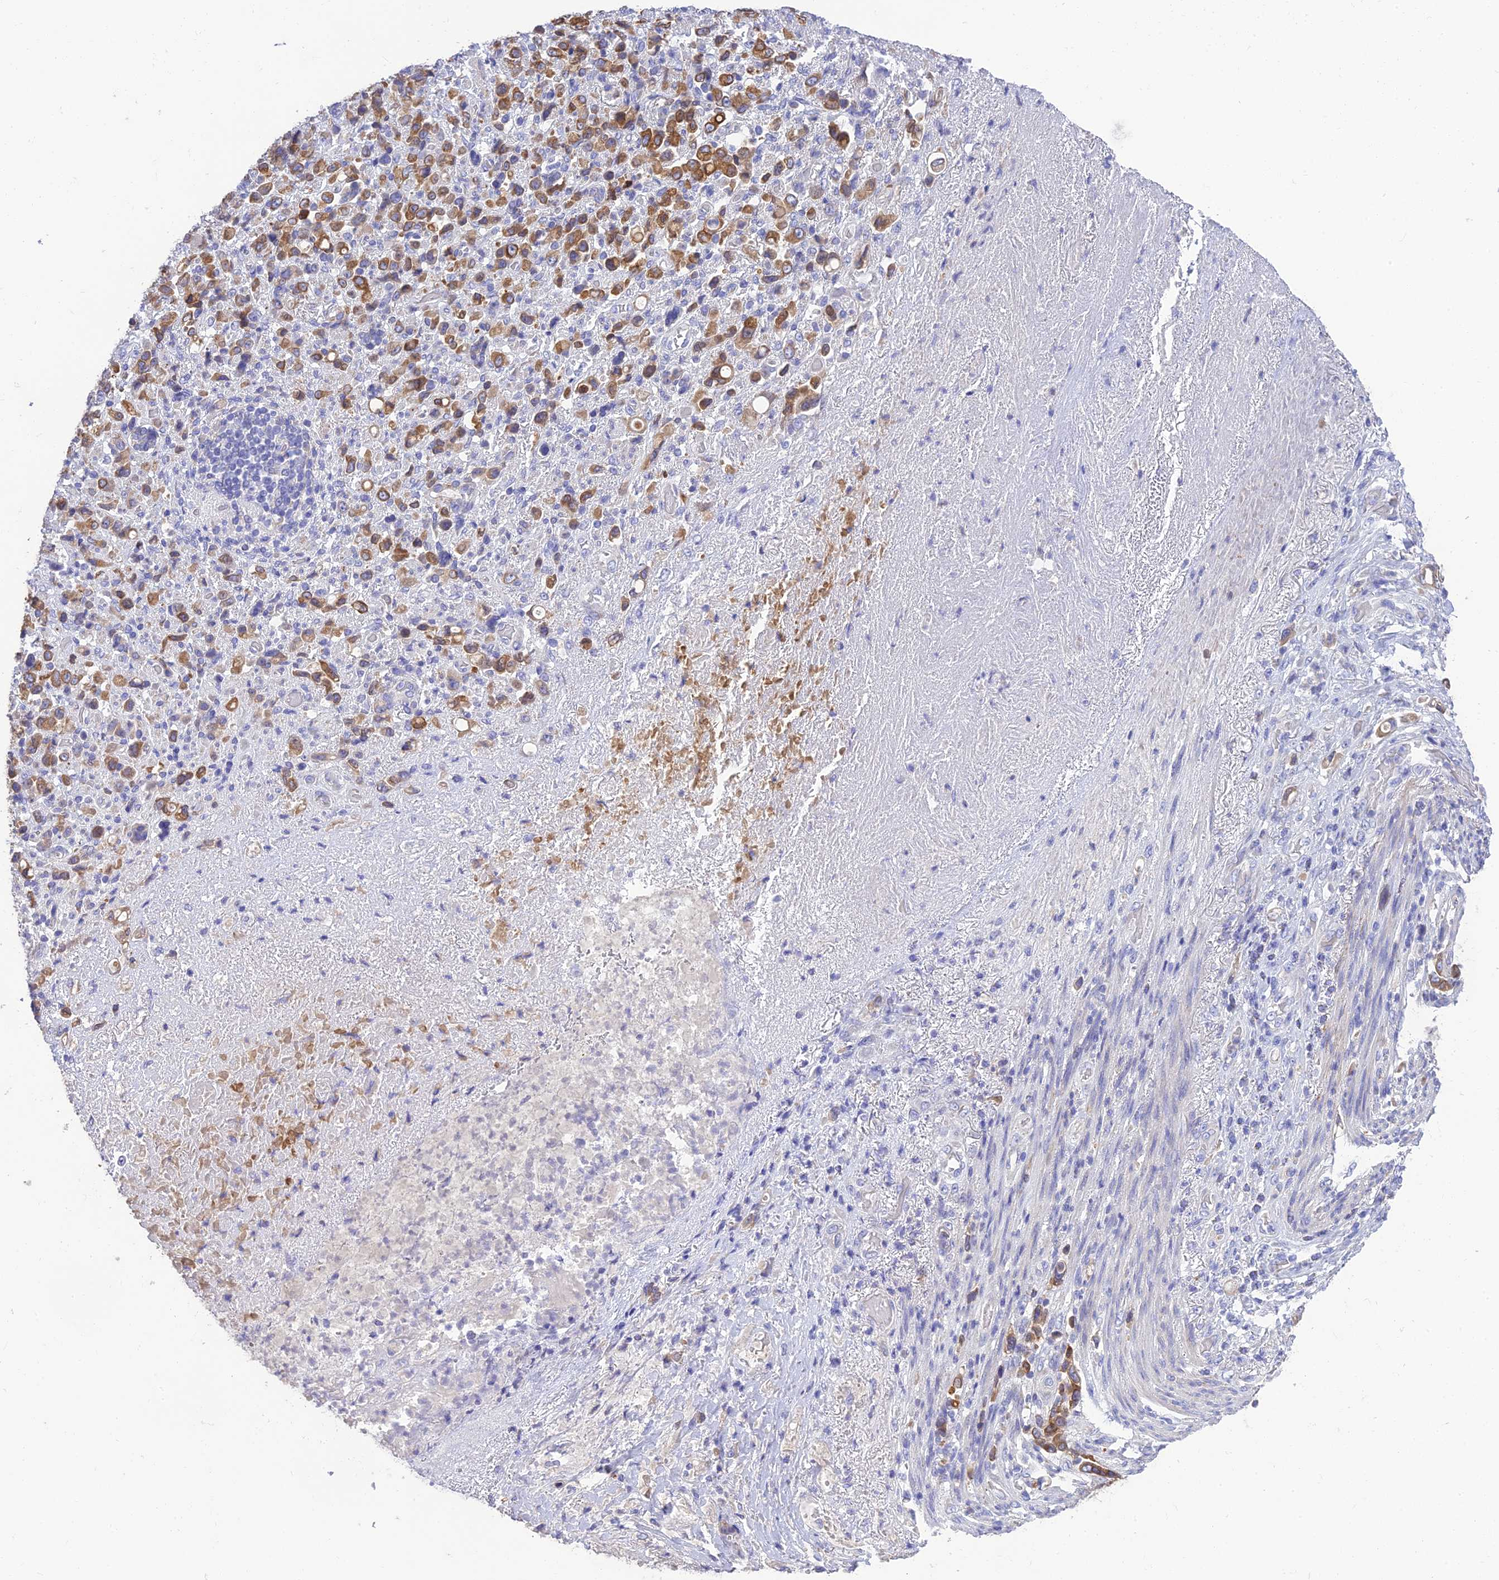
{"staining": {"intensity": "moderate", "quantity": ">75%", "location": "cytoplasmic/membranous"}, "tissue": "stomach cancer", "cell_type": "Tumor cells", "image_type": "cancer", "snomed": [{"axis": "morphology", "description": "Normal tissue, NOS"}, {"axis": "morphology", "description": "Adenocarcinoma, NOS"}, {"axis": "topography", "description": "Stomach"}], "caption": "A brown stain highlights moderate cytoplasmic/membranous positivity of a protein in stomach cancer (adenocarcinoma) tumor cells. (DAB IHC, brown staining for protein, blue staining for nuclei).", "gene": "HSD17B2", "patient": {"sex": "female", "age": 79}}